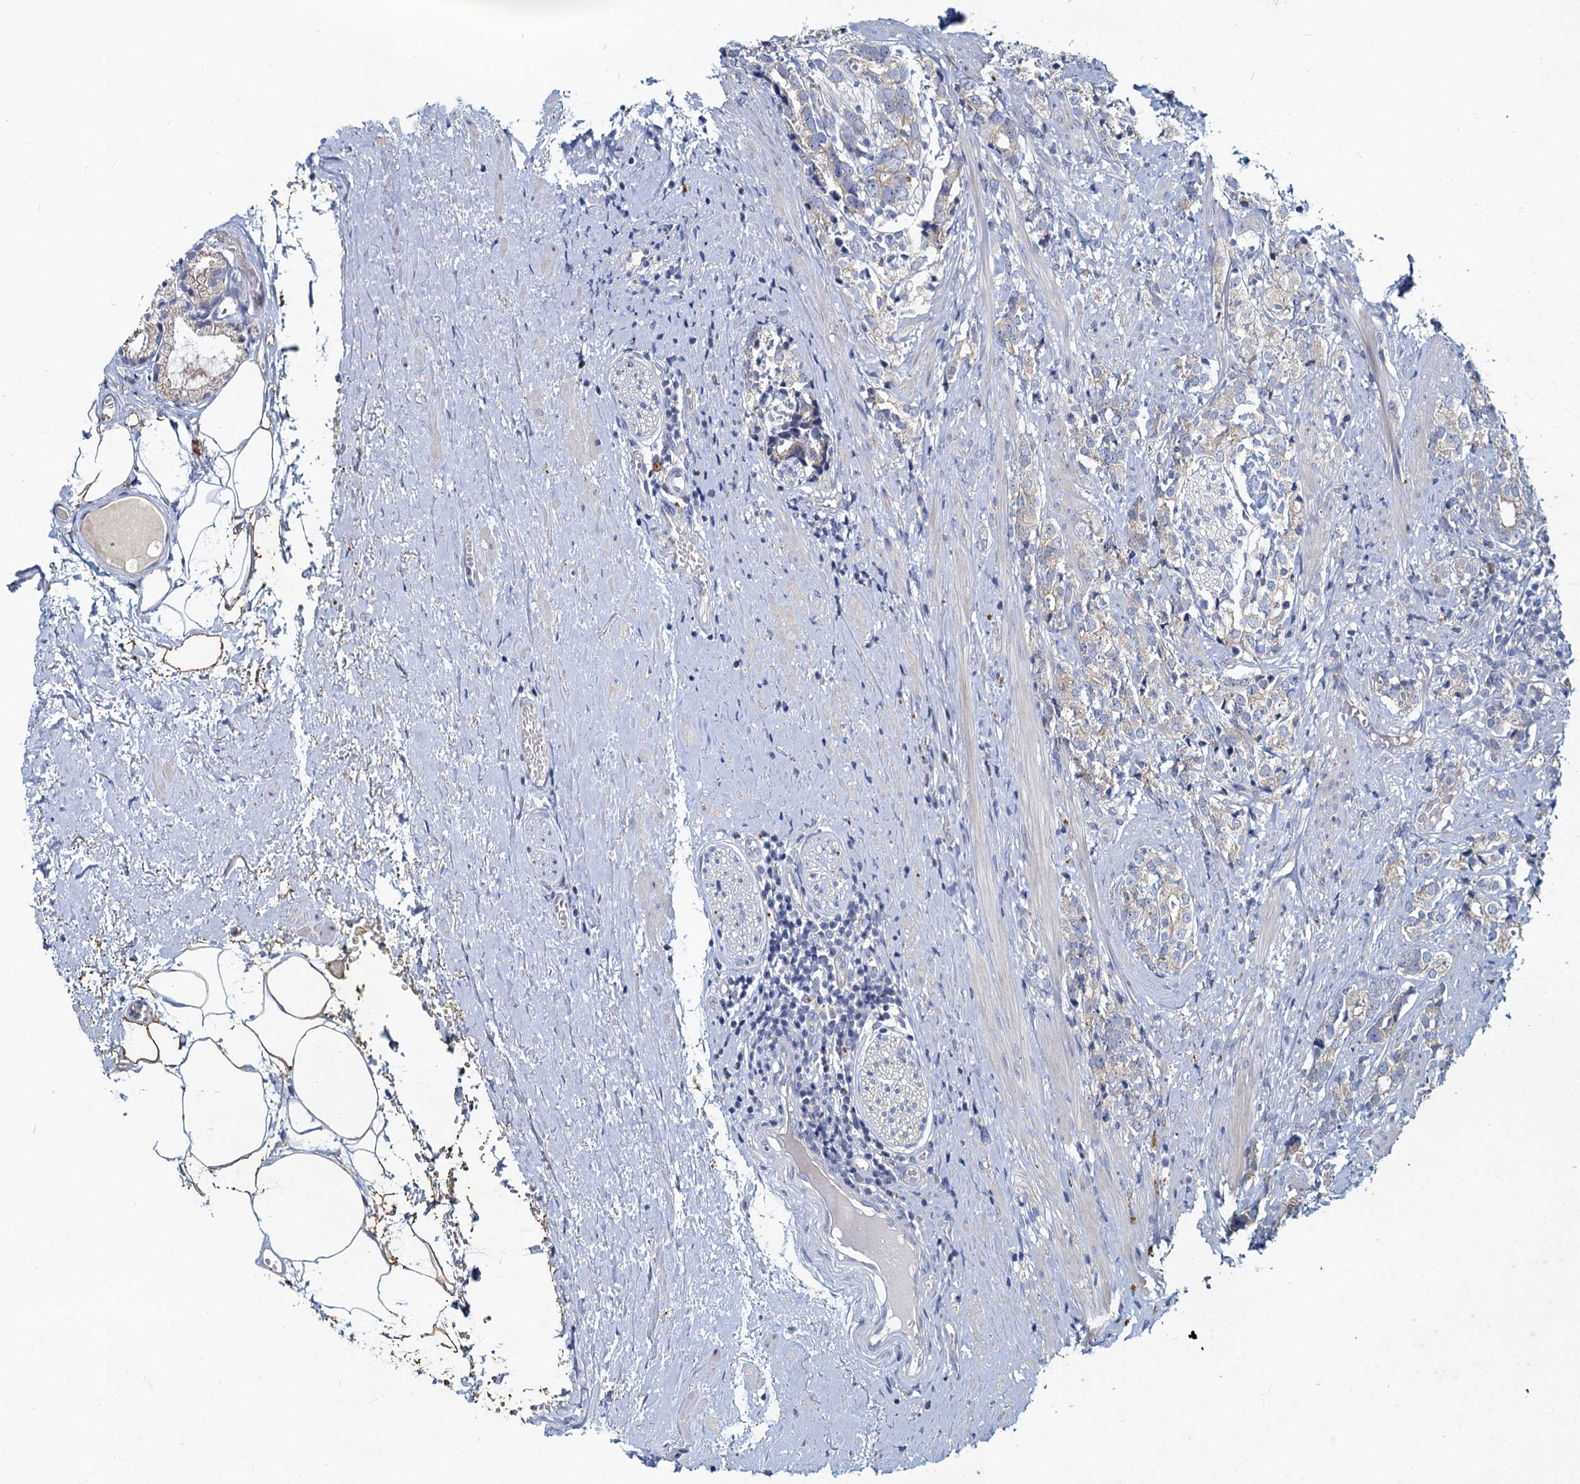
{"staining": {"intensity": "negative", "quantity": "none", "location": "none"}, "tissue": "prostate cancer", "cell_type": "Tumor cells", "image_type": "cancer", "snomed": [{"axis": "morphology", "description": "Adenocarcinoma, High grade"}, {"axis": "topography", "description": "Prostate"}], "caption": "DAB (3,3'-diaminobenzidine) immunohistochemical staining of human adenocarcinoma (high-grade) (prostate) displays no significant staining in tumor cells.", "gene": "TMX2", "patient": {"sex": "male", "age": 69}}